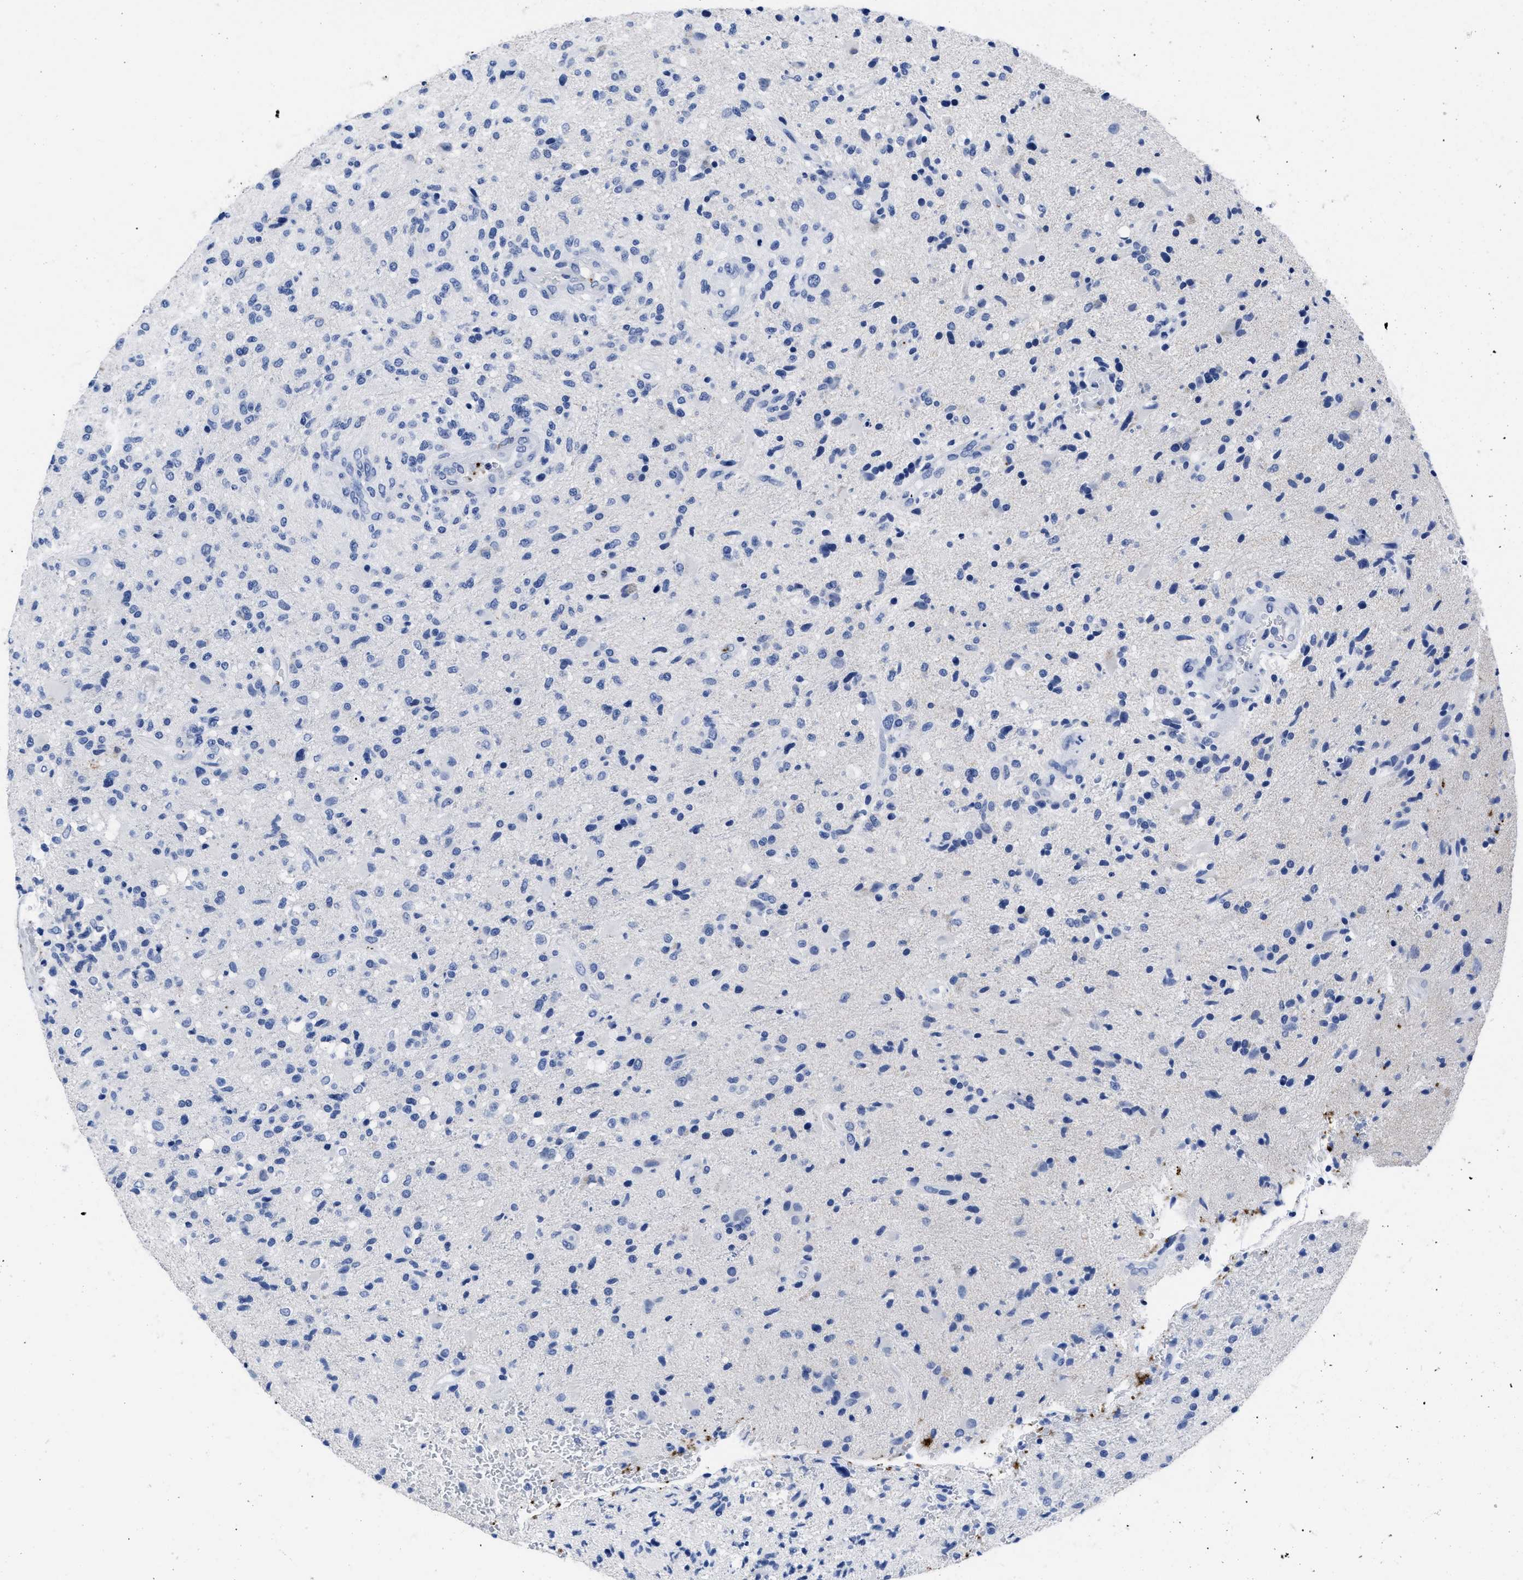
{"staining": {"intensity": "negative", "quantity": "none", "location": "none"}, "tissue": "glioma", "cell_type": "Tumor cells", "image_type": "cancer", "snomed": [{"axis": "morphology", "description": "Glioma, malignant, High grade"}, {"axis": "topography", "description": "Brain"}], "caption": "IHC of glioma displays no staining in tumor cells.", "gene": "TREML1", "patient": {"sex": "male", "age": 72}}